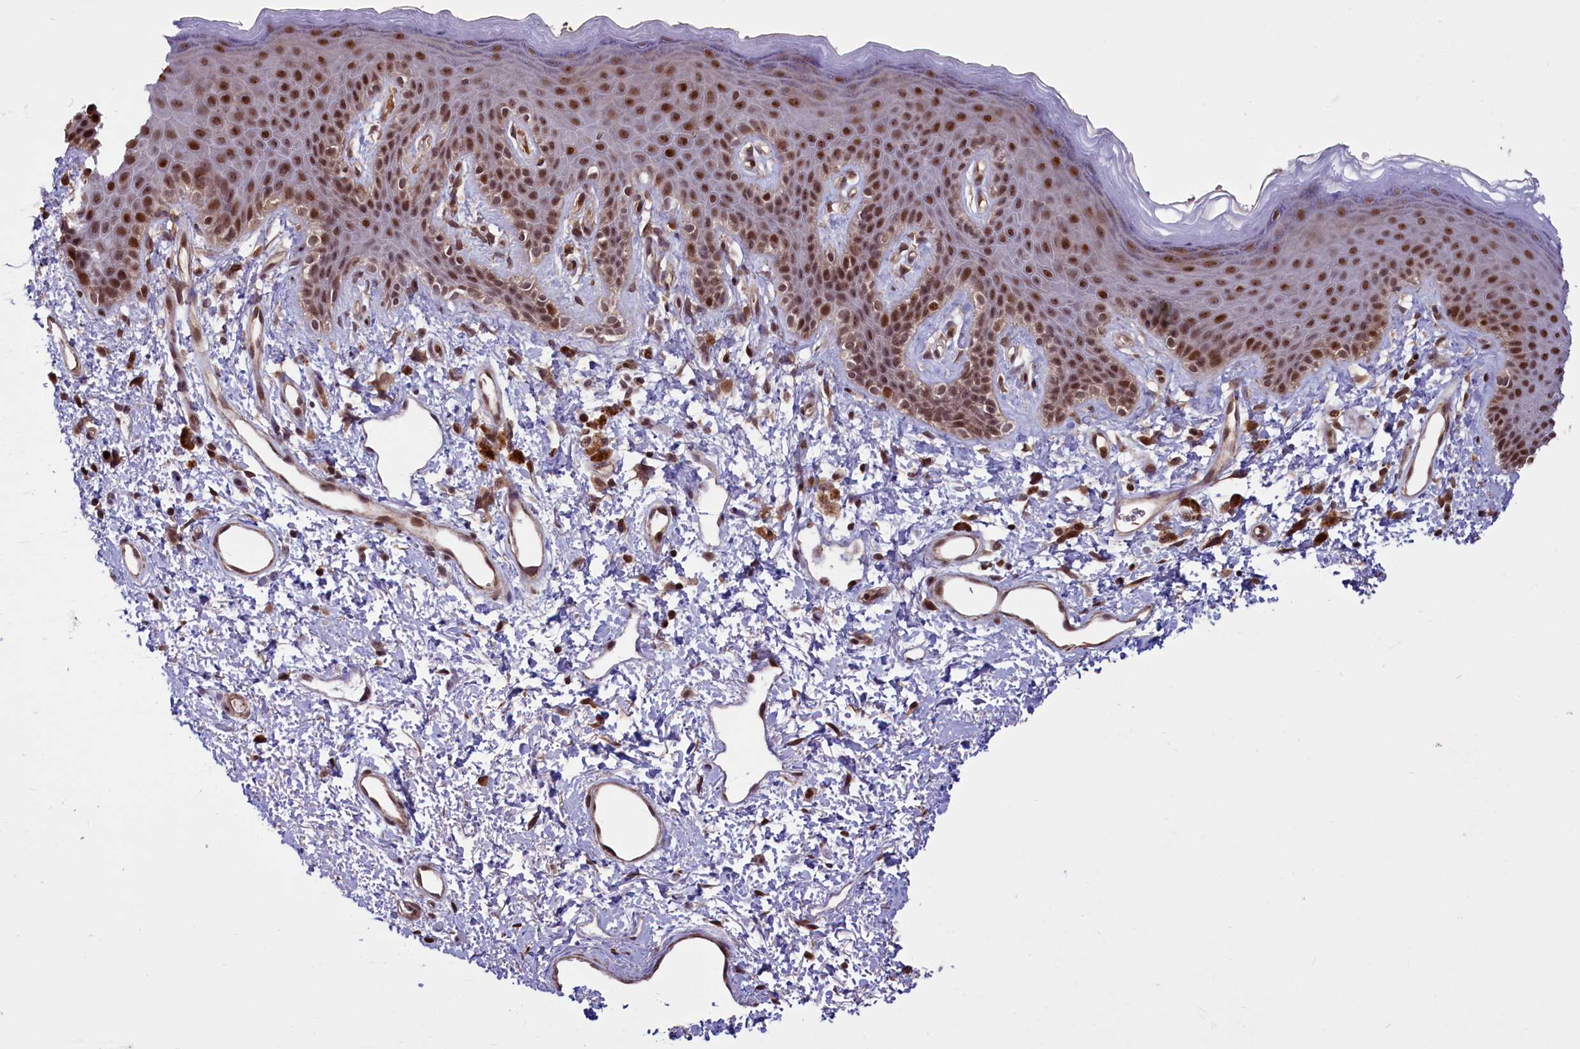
{"staining": {"intensity": "moderate", "quantity": ">75%", "location": "nuclear"}, "tissue": "skin", "cell_type": "Epidermal cells", "image_type": "normal", "snomed": [{"axis": "morphology", "description": "Normal tissue, NOS"}, {"axis": "topography", "description": "Anal"}], "caption": "Human skin stained for a protein (brown) displays moderate nuclear positive expression in approximately >75% of epidermal cells.", "gene": "SHFL", "patient": {"sex": "female", "age": 46}}